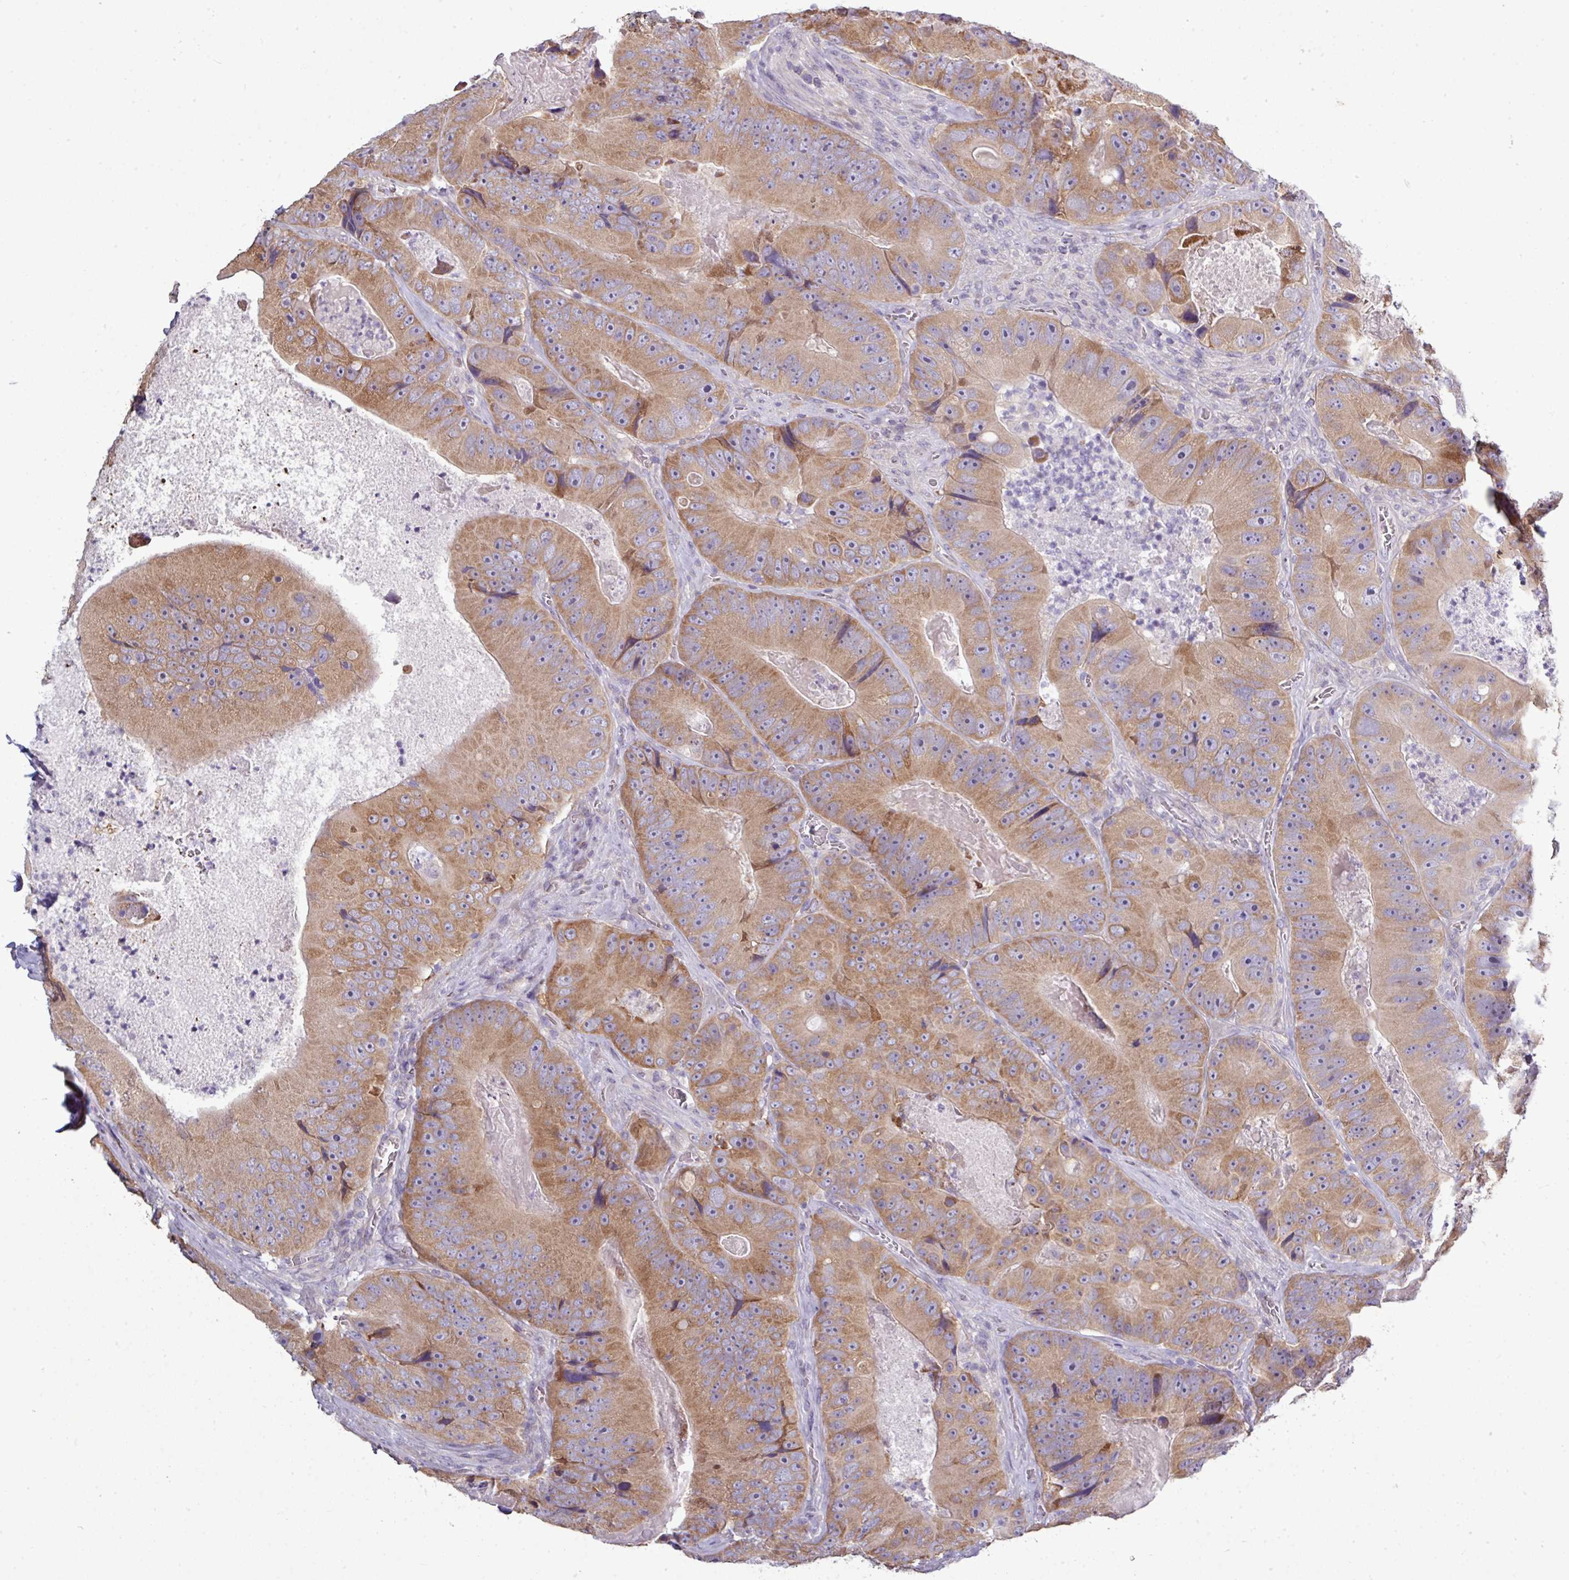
{"staining": {"intensity": "moderate", "quantity": ">75%", "location": "cytoplasmic/membranous"}, "tissue": "colorectal cancer", "cell_type": "Tumor cells", "image_type": "cancer", "snomed": [{"axis": "morphology", "description": "Adenocarcinoma, NOS"}, {"axis": "topography", "description": "Colon"}], "caption": "Colorectal cancer (adenocarcinoma) stained with DAB (3,3'-diaminobenzidine) IHC displays medium levels of moderate cytoplasmic/membranous positivity in about >75% of tumor cells.", "gene": "AGAP5", "patient": {"sex": "female", "age": 86}}